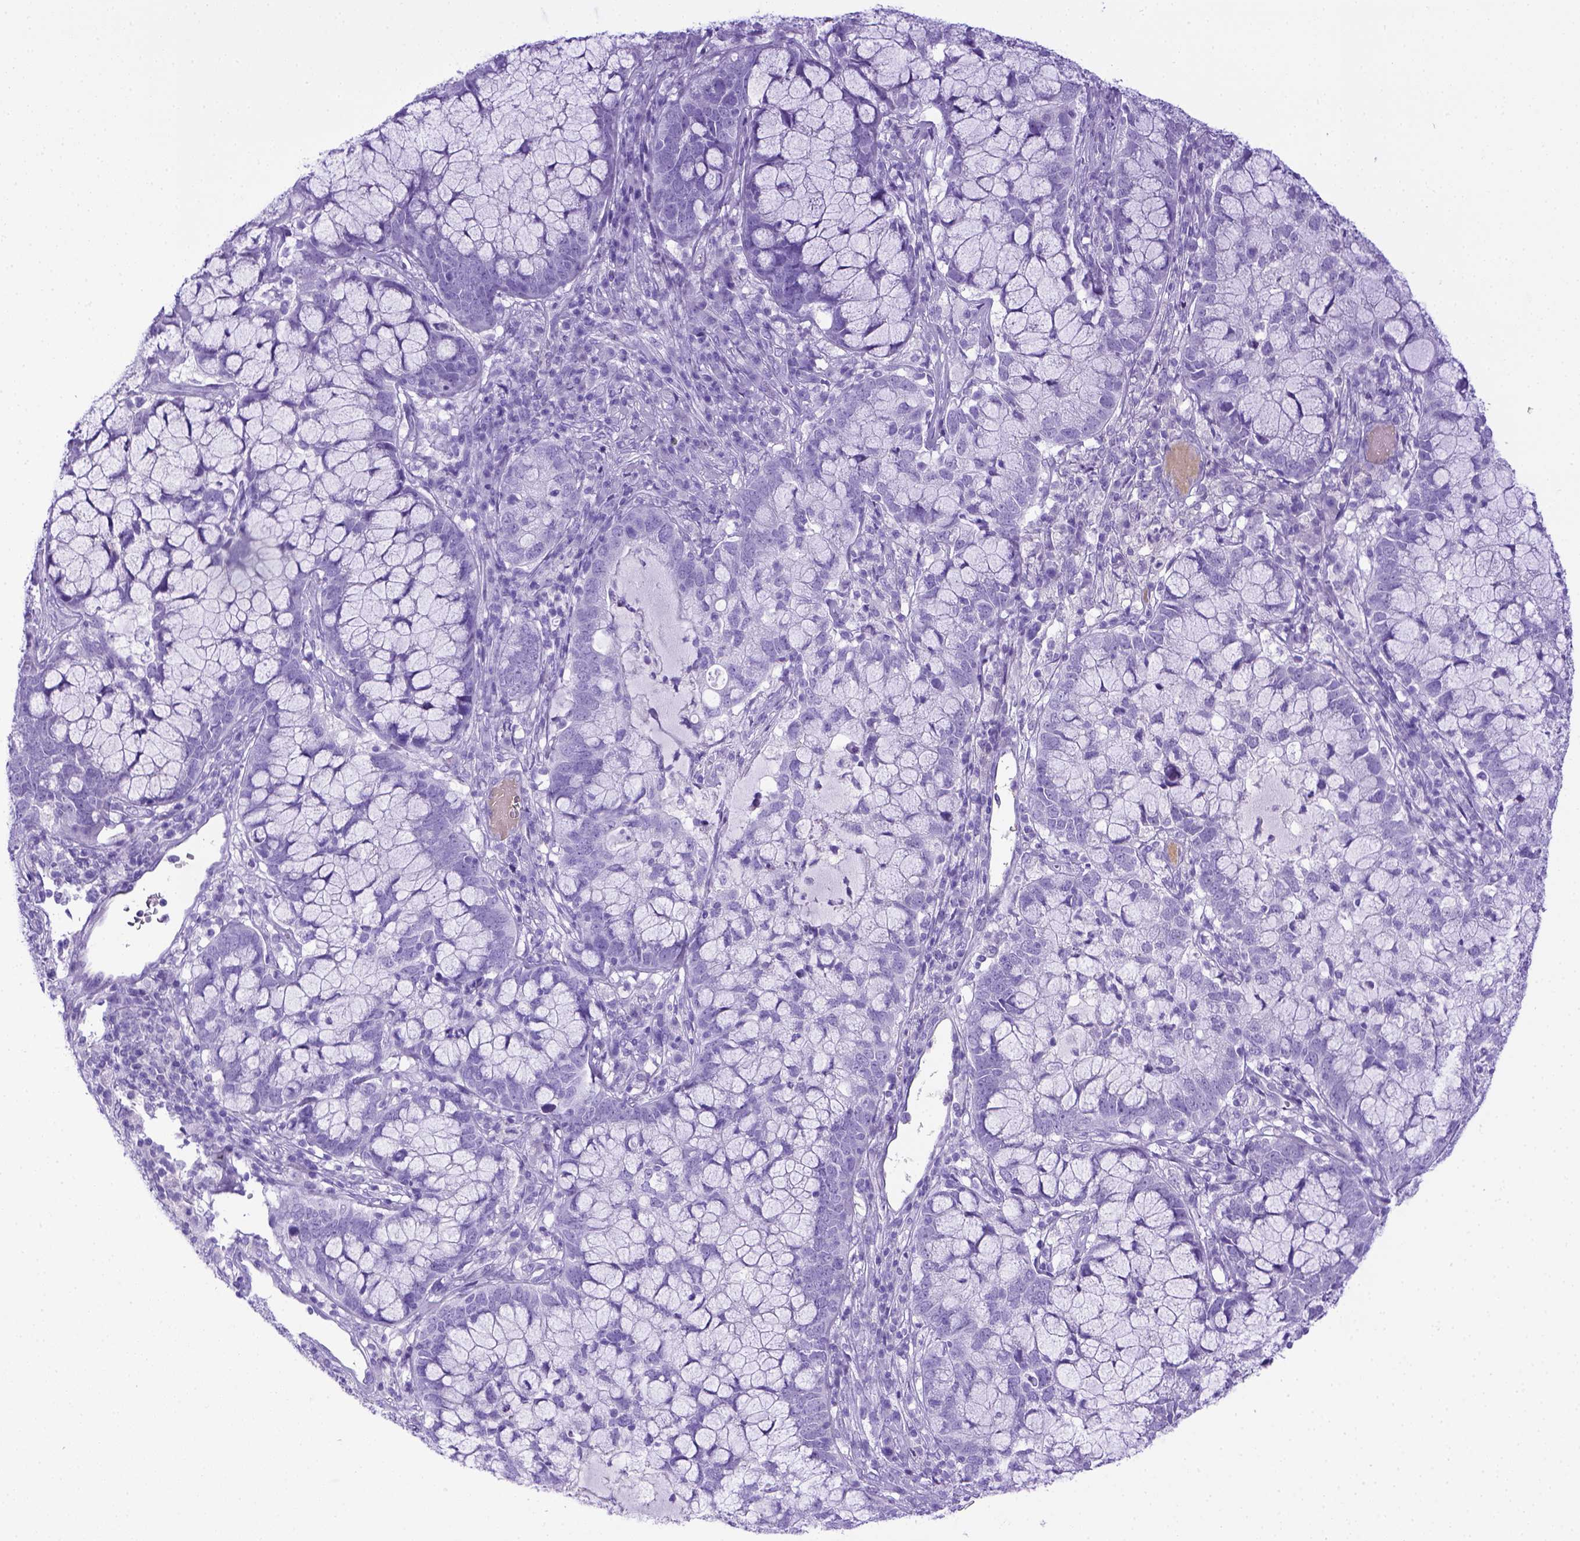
{"staining": {"intensity": "negative", "quantity": "none", "location": "none"}, "tissue": "cervical cancer", "cell_type": "Tumor cells", "image_type": "cancer", "snomed": [{"axis": "morphology", "description": "Adenocarcinoma, NOS"}, {"axis": "topography", "description": "Cervix"}], "caption": "High magnification brightfield microscopy of cervical cancer (adenocarcinoma) stained with DAB (3,3'-diaminobenzidine) (brown) and counterstained with hematoxylin (blue): tumor cells show no significant positivity. The staining was performed using DAB (3,3'-diaminobenzidine) to visualize the protein expression in brown, while the nuclei were stained in blue with hematoxylin (Magnification: 20x).", "gene": "ITIH4", "patient": {"sex": "female", "age": 40}}